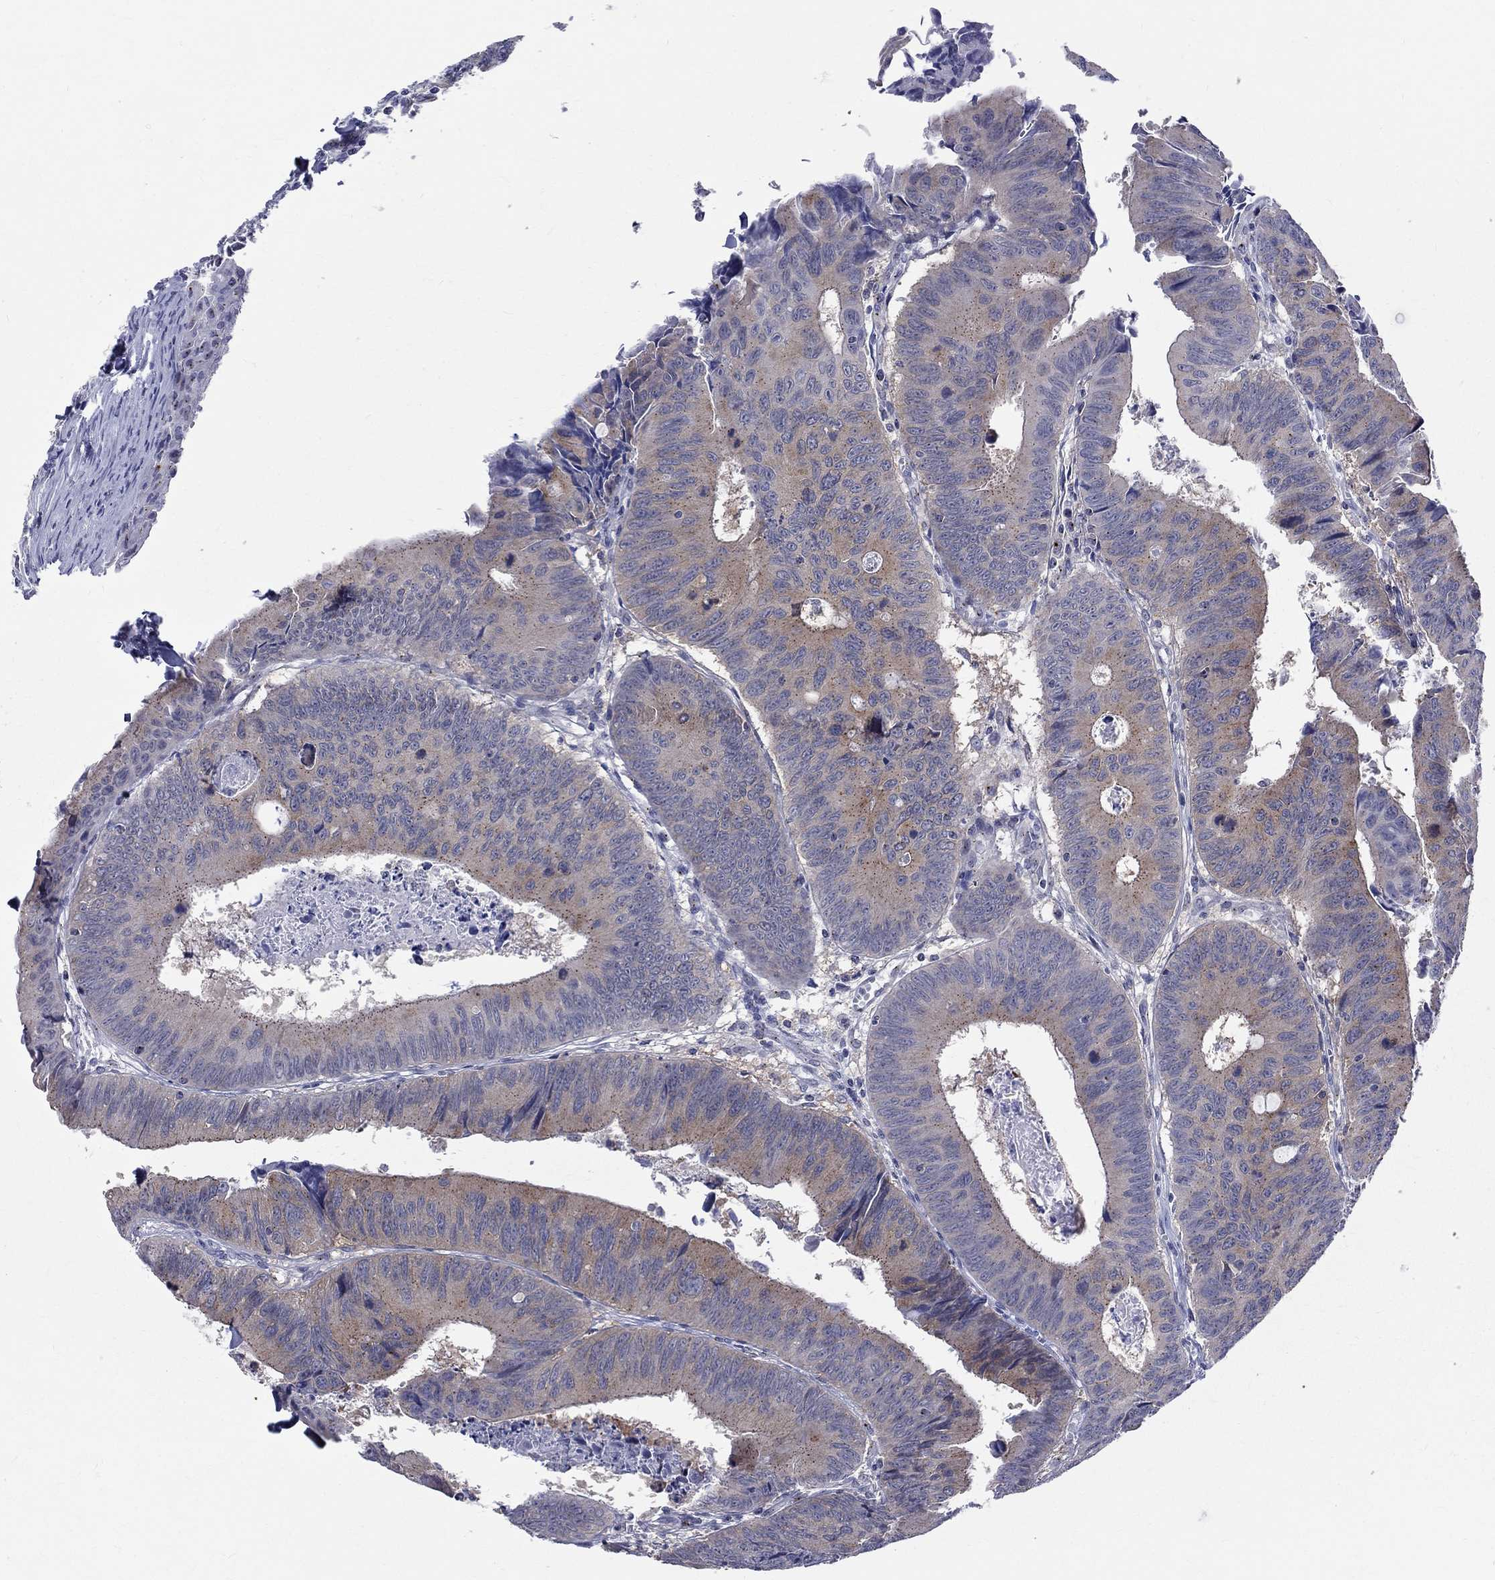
{"staining": {"intensity": "weak", "quantity": "<25%", "location": "cytoplasmic/membranous"}, "tissue": "colorectal cancer", "cell_type": "Tumor cells", "image_type": "cancer", "snomed": [{"axis": "morphology", "description": "Adenocarcinoma, NOS"}, {"axis": "topography", "description": "Rectum"}], "caption": "Immunohistochemical staining of colorectal cancer reveals no significant staining in tumor cells.", "gene": "CEP43", "patient": {"sex": "male", "age": 67}}